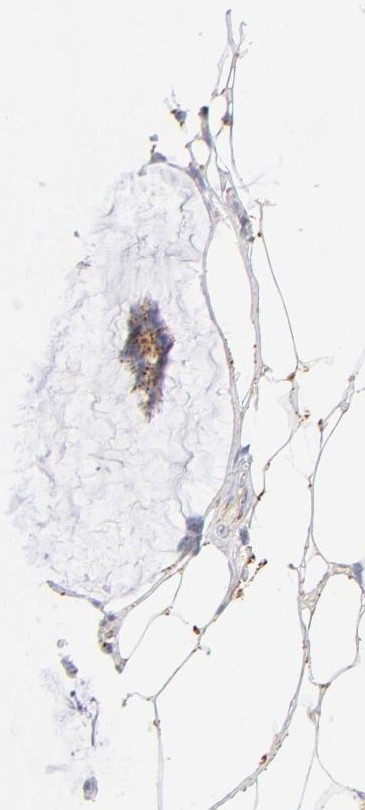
{"staining": {"intensity": "moderate", "quantity": ">75%", "location": "cytoplasmic/membranous"}, "tissue": "breast cancer", "cell_type": "Tumor cells", "image_type": "cancer", "snomed": [{"axis": "morphology", "description": "Duct carcinoma"}, {"axis": "topography", "description": "Breast"}], "caption": "Breast invasive ductal carcinoma stained for a protein (brown) demonstrates moderate cytoplasmic/membranous positive expression in approximately >75% of tumor cells.", "gene": "DLAT", "patient": {"sex": "female", "age": 93}}